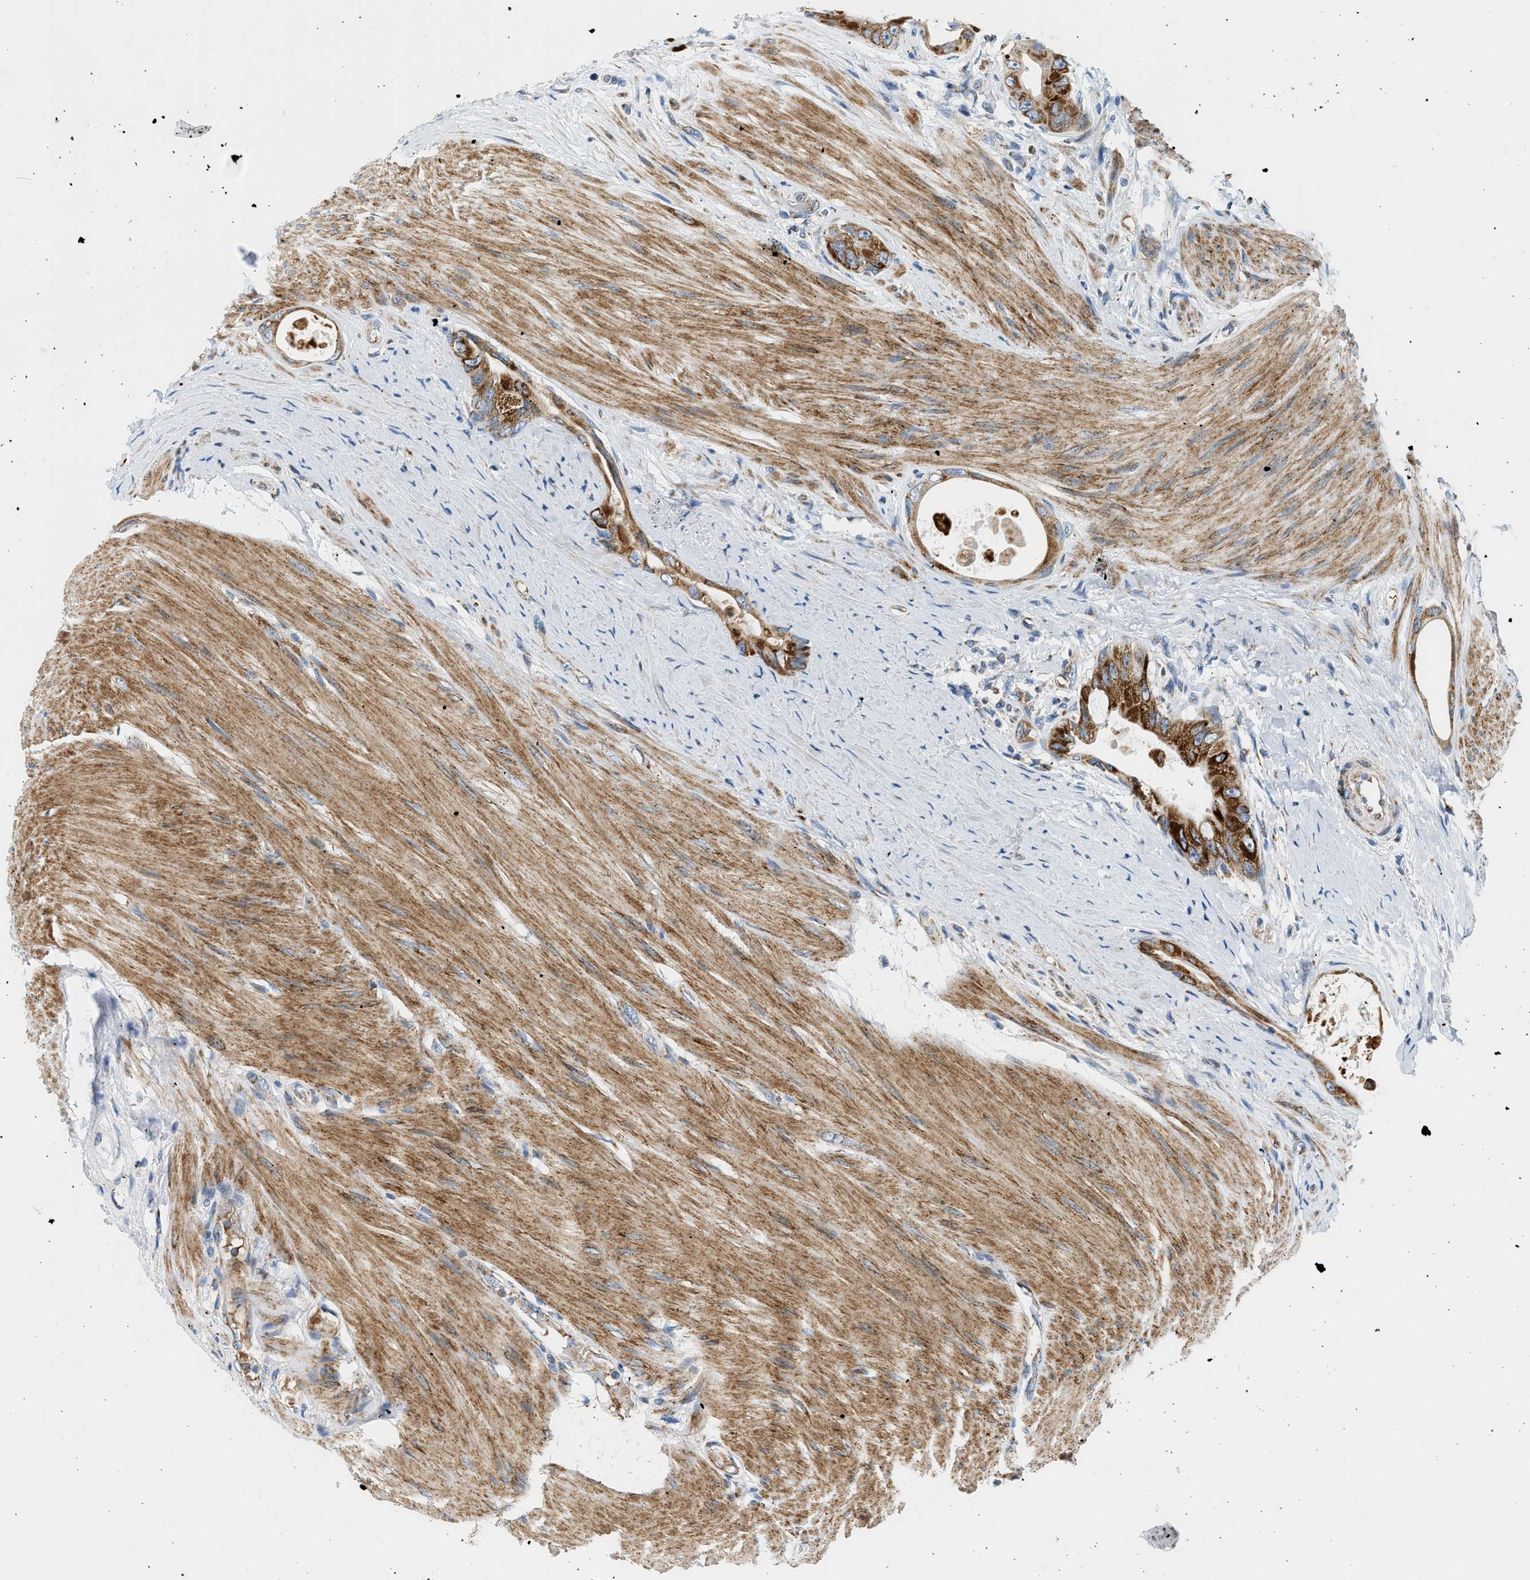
{"staining": {"intensity": "strong", "quantity": ">75%", "location": "cytoplasmic/membranous"}, "tissue": "colorectal cancer", "cell_type": "Tumor cells", "image_type": "cancer", "snomed": [{"axis": "morphology", "description": "Adenocarcinoma, NOS"}, {"axis": "topography", "description": "Rectum"}], "caption": "An image showing strong cytoplasmic/membranous staining in about >75% of tumor cells in colorectal cancer, as visualized by brown immunohistochemical staining.", "gene": "KCNMB3", "patient": {"sex": "male", "age": 51}}